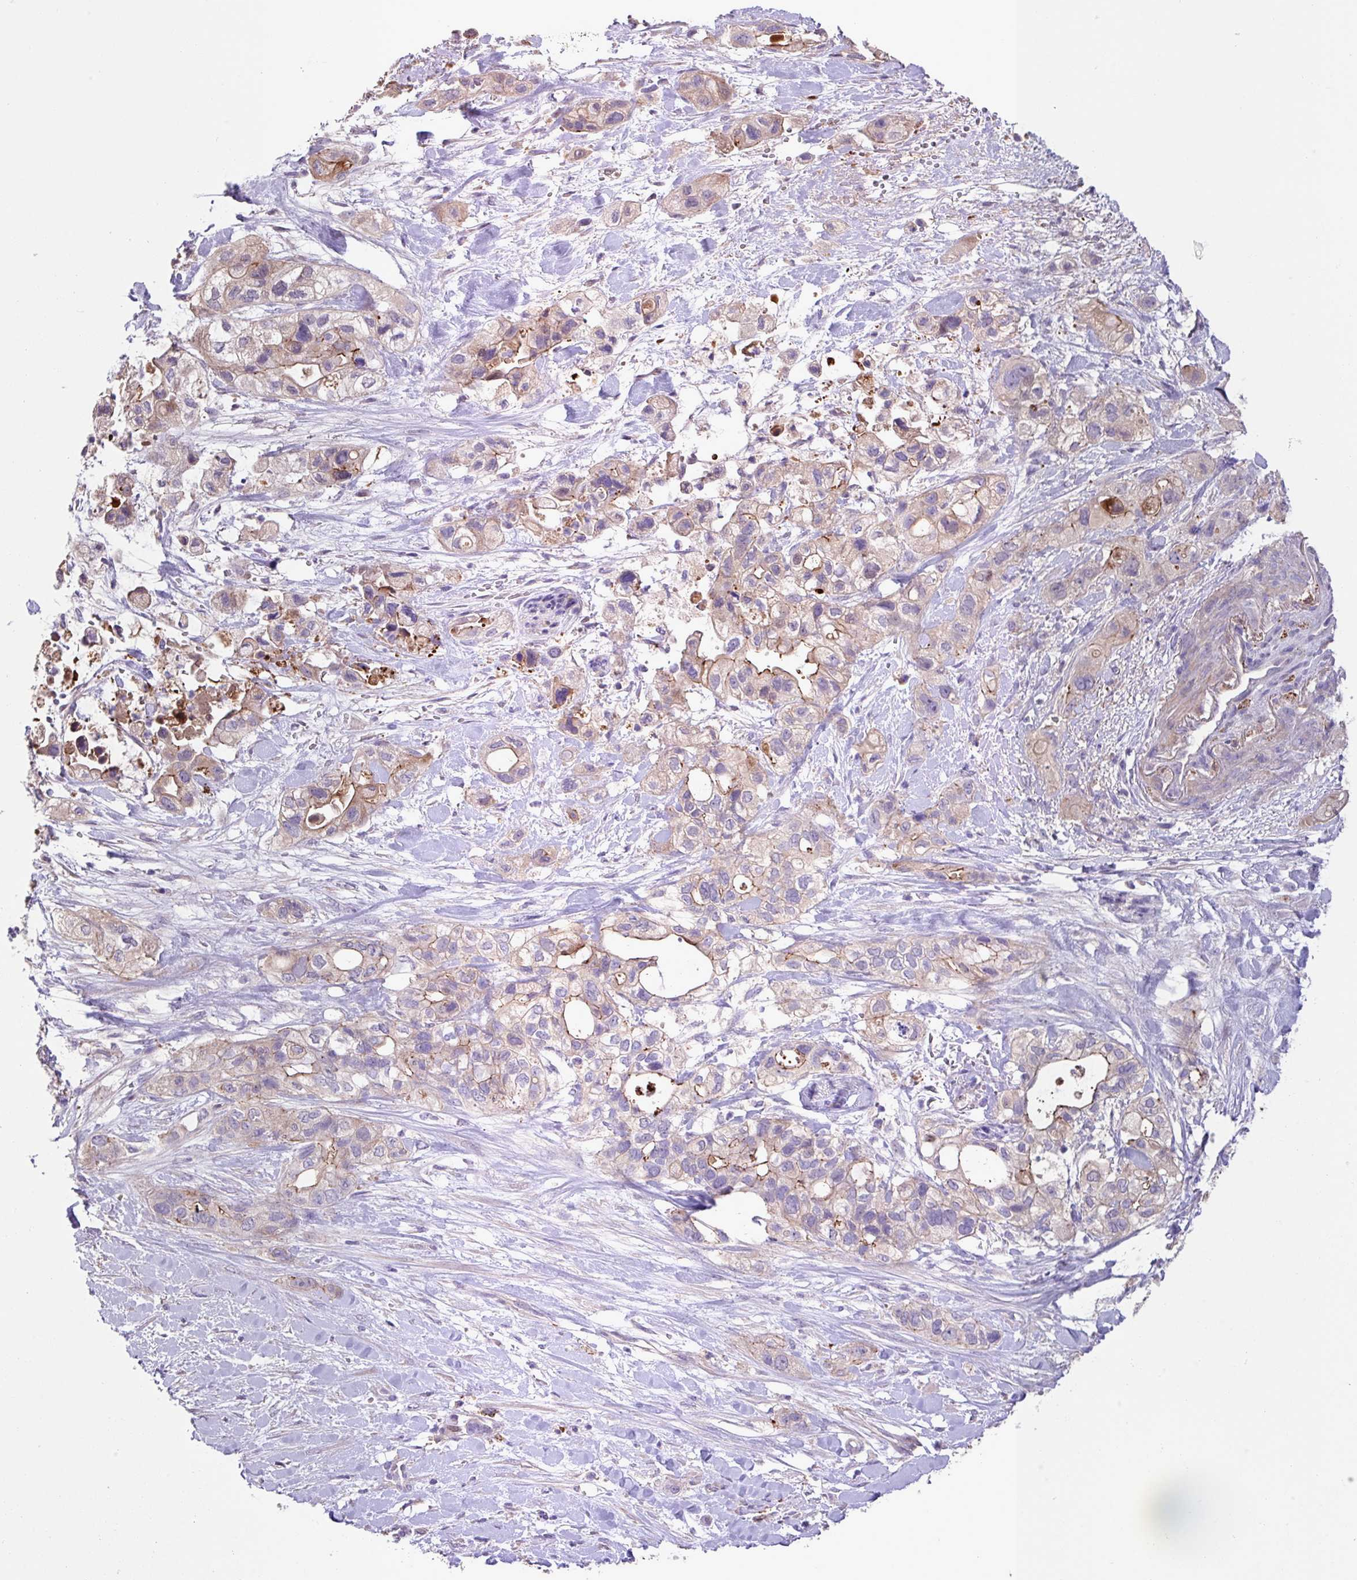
{"staining": {"intensity": "moderate", "quantity": "<25%", "location": "cytoplasmic/membranous"}, "tissue": "pancreatic cancer", "cell_type": "Tumor cells", "image_type": "cancer", "snomed": [{"axis": "morphology", "description": "Adenocarcinoma, NOS"}, {"axis": "topography", "description": "Pancreas"}], "caption": "Immunohistochemical staining of human pancreatic cancer displays moderate cytoplasmic/membranous protein staining in approximately <25% of tumor cells.", "gene": "IQCJ", "patient": {"sex": "male", "age": 44}}